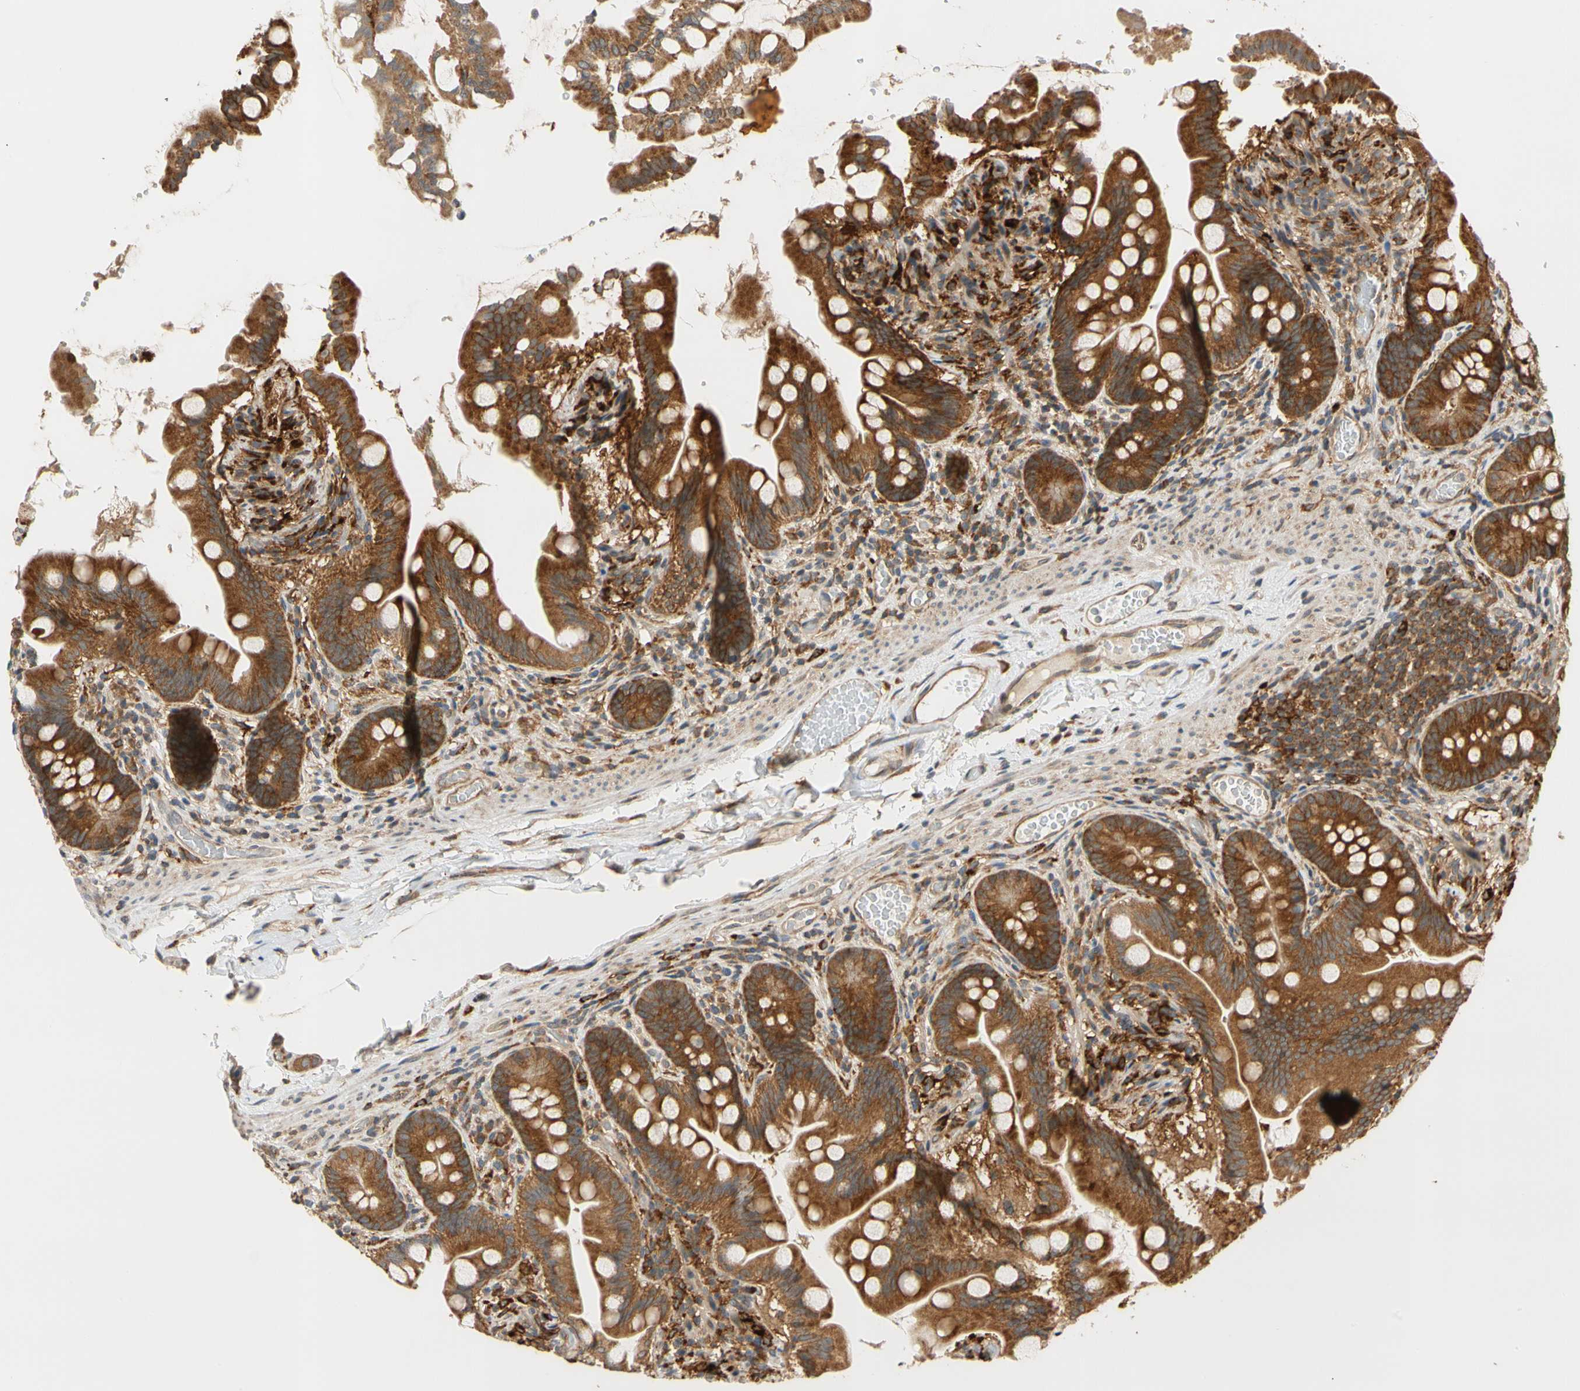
{"staining": {"intensity": "strong", "quantity": ">75%", "location": "cytoplasmic/membranous"}, "tissue": "small intestine", "cell_type": "Glandular cells", "image_type": "normal", "snomed": [{"axis": "morphology", "description": "Normal tissue, NOS"}, {"axis": "topography", "description": "Small intestine"}], "caption": "A brown stain shows strong cytoplasmic/membranous expression of a protein in glandular cells of unremarkable small intestine.", "gene": "ANKHD1", "patient": {"sex": "female", "age": 56}}